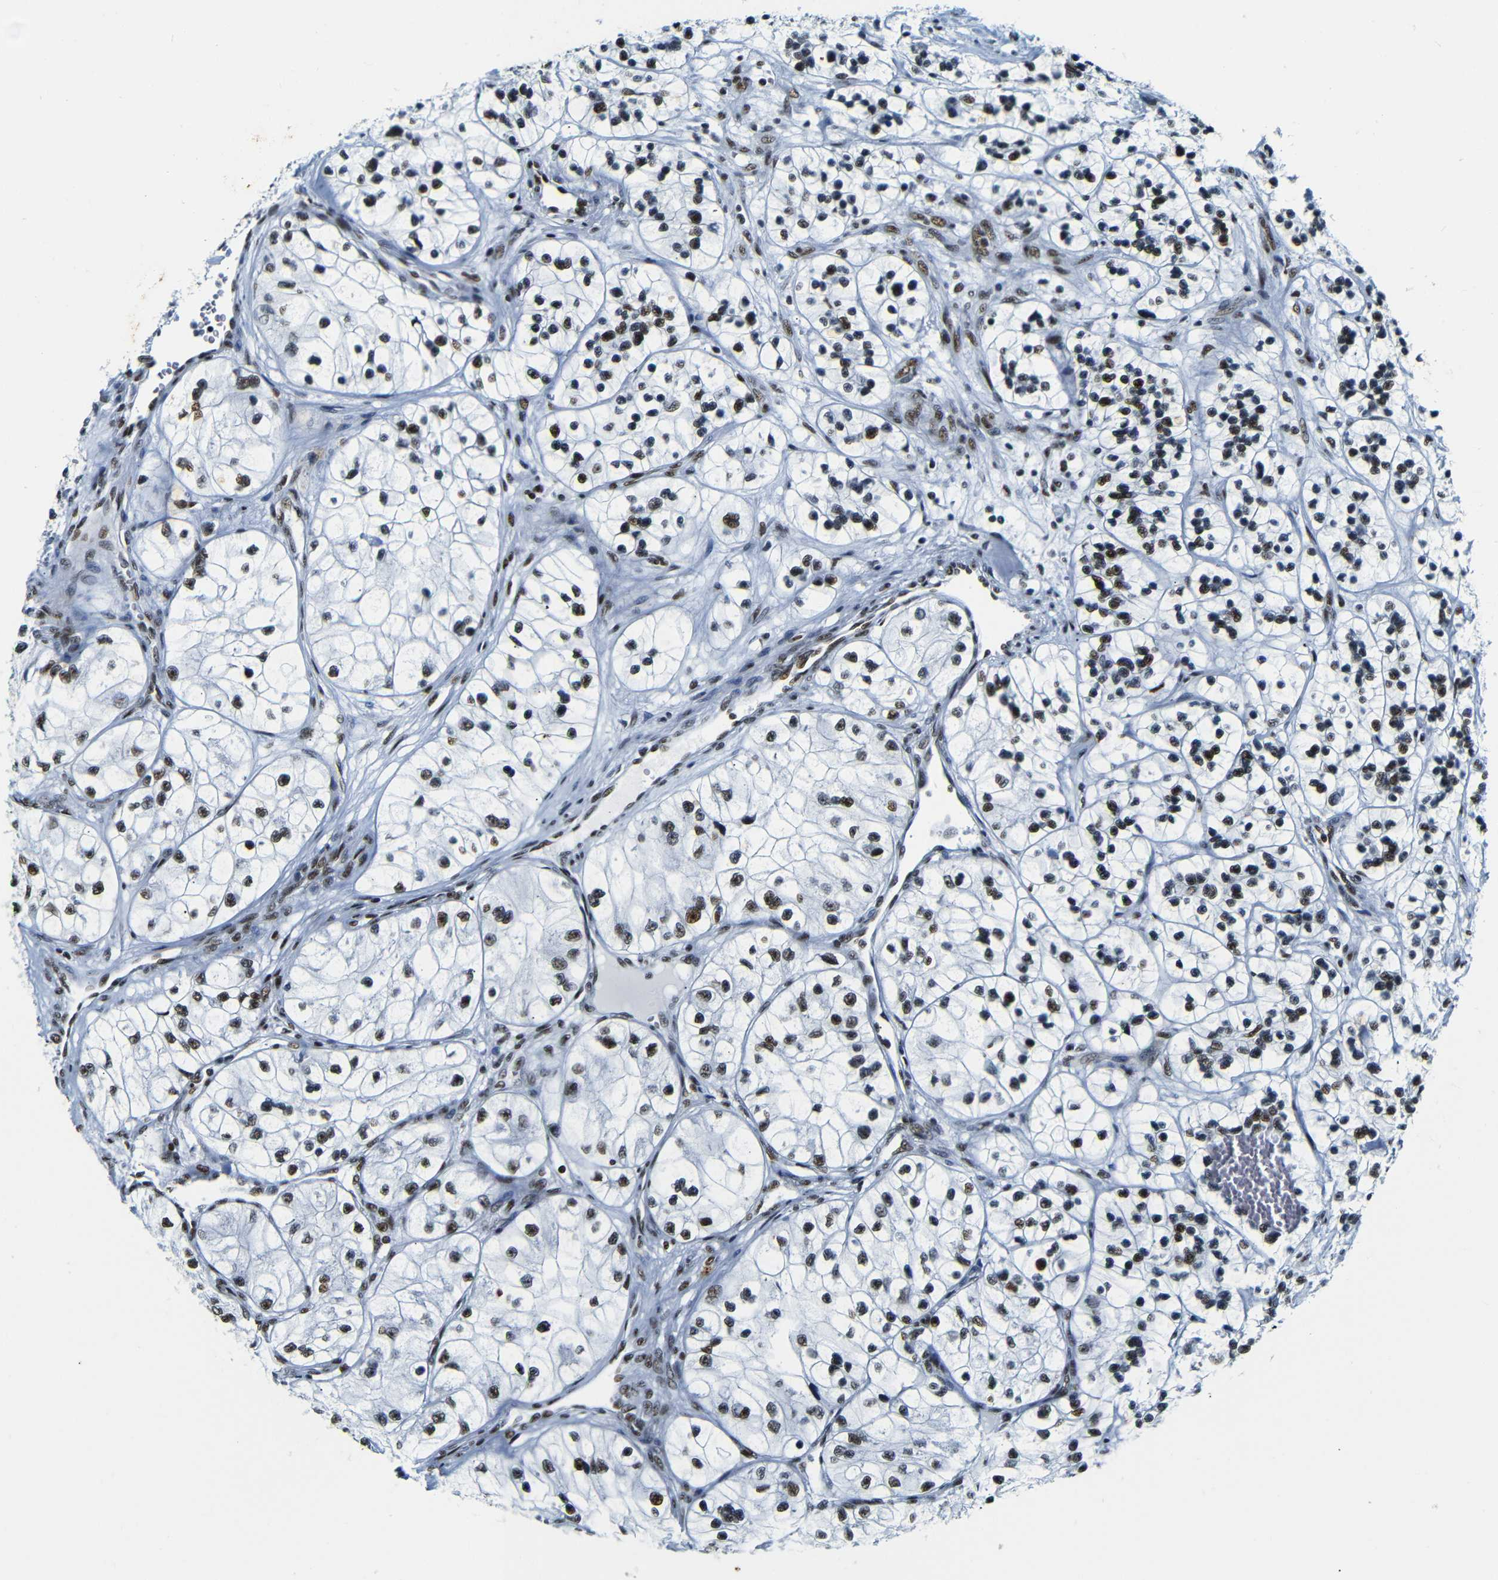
{"staining": {"intensity": "strong", "quantity": ">75%", "location": "nuclear"}, "tissue": "renal cancer", "cell_type": "Tumor cells", "image_type": "cancer", "snomed": [{"axis": "morphology", "description": "Adenocarcinoma, NOS"}, {"axis": "topography", "description": "Kidney"}], "caption": "Renal cancer stained for a protein (brown) exhibits strong nuclear positive expression in approximately >75% of tumor cells.", "gene": "SRSF1", "patient": {"sex": "female", "age": 57}}